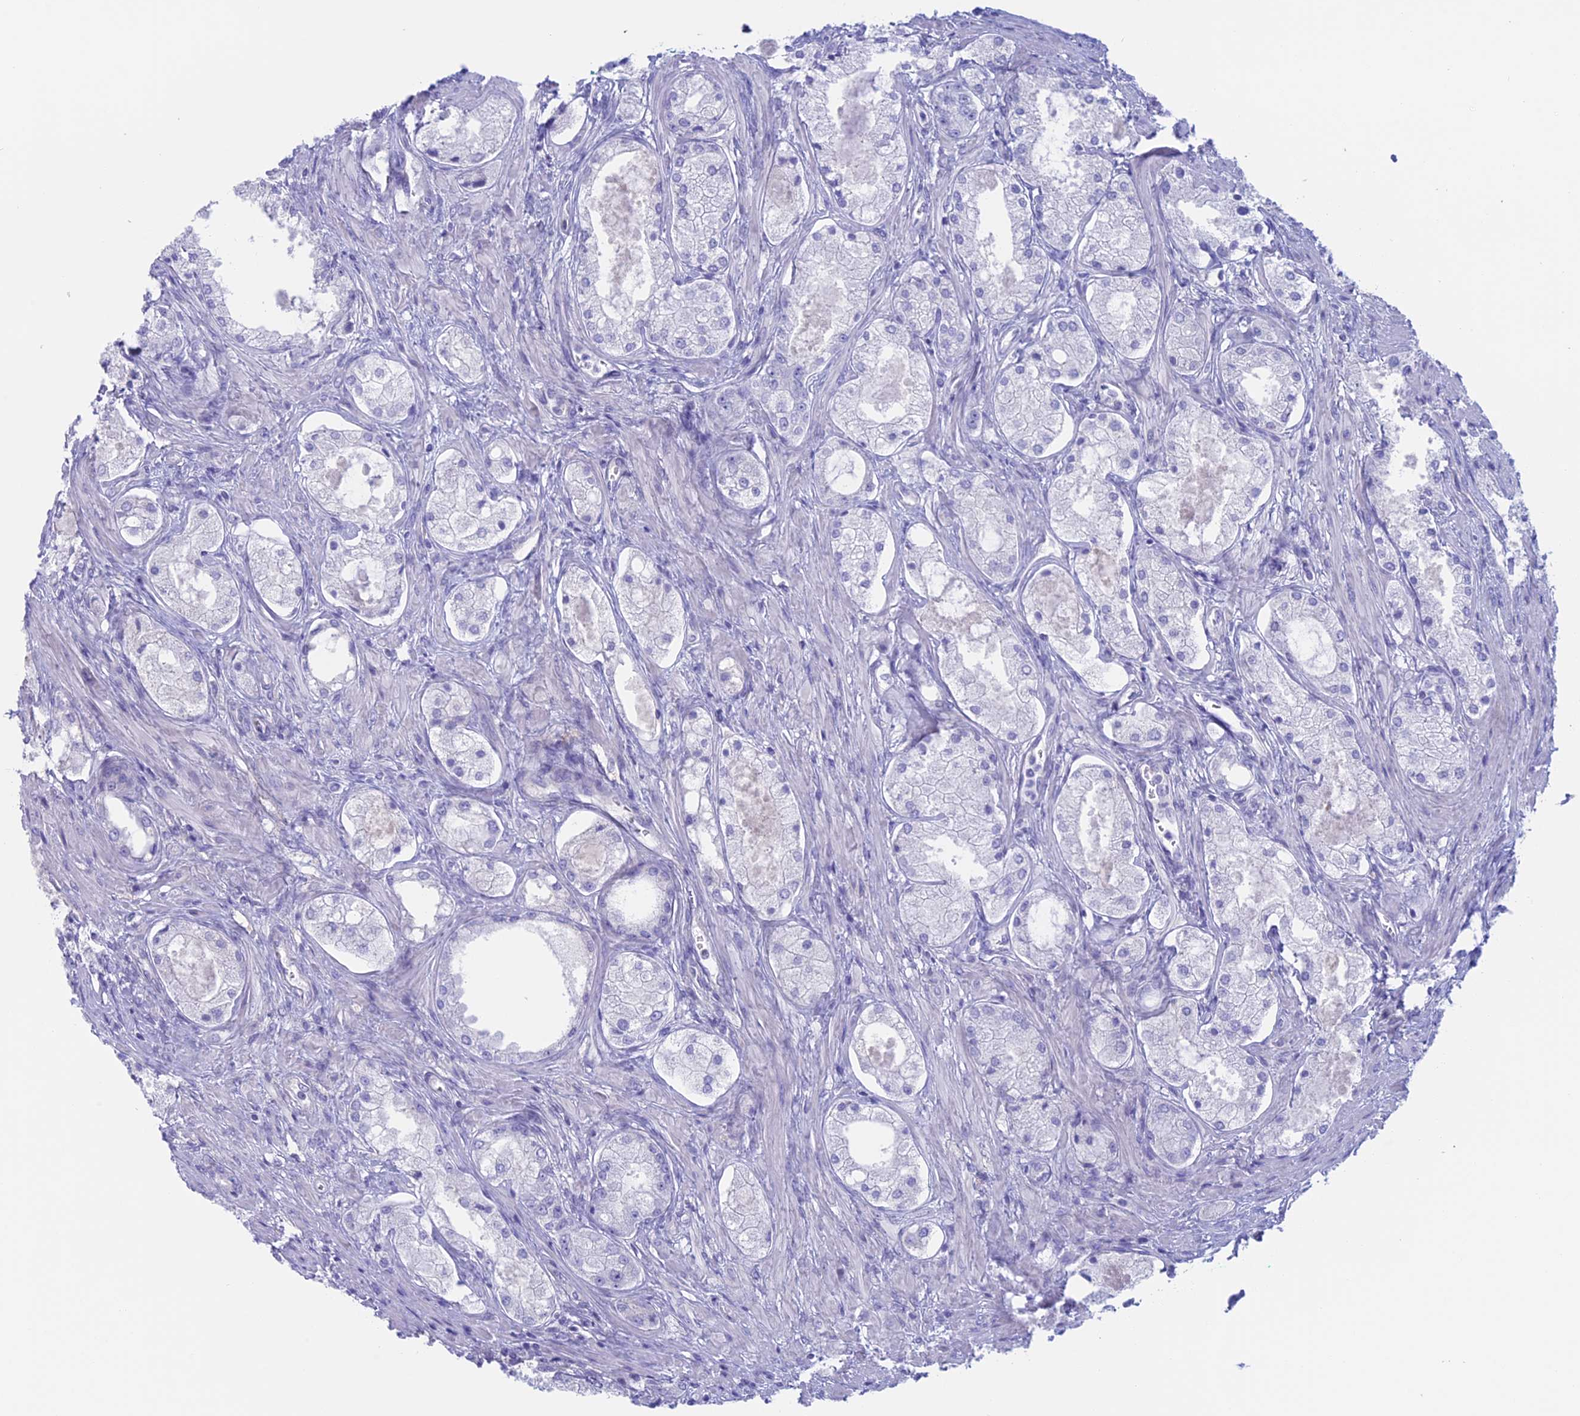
{"staining": {"intensity": "negative", "quantity": "none", "location": "none"}, "tissue": "prostate cancer", "cell_type": "Tumor cells", "image_type": "cancer", "snomed": [{"axis": "morphology", "description": "Adenocarcinoma, Low grade"}, {"axis": "topography", "description": "Prostate"}], "caption": "Photomicrograph shows no significant protein positivity in tumor cells of adenocarcinoma (low-grade) (prostate).", "gene": "RP1", "patient": {"sex": "male", "age": 68}}